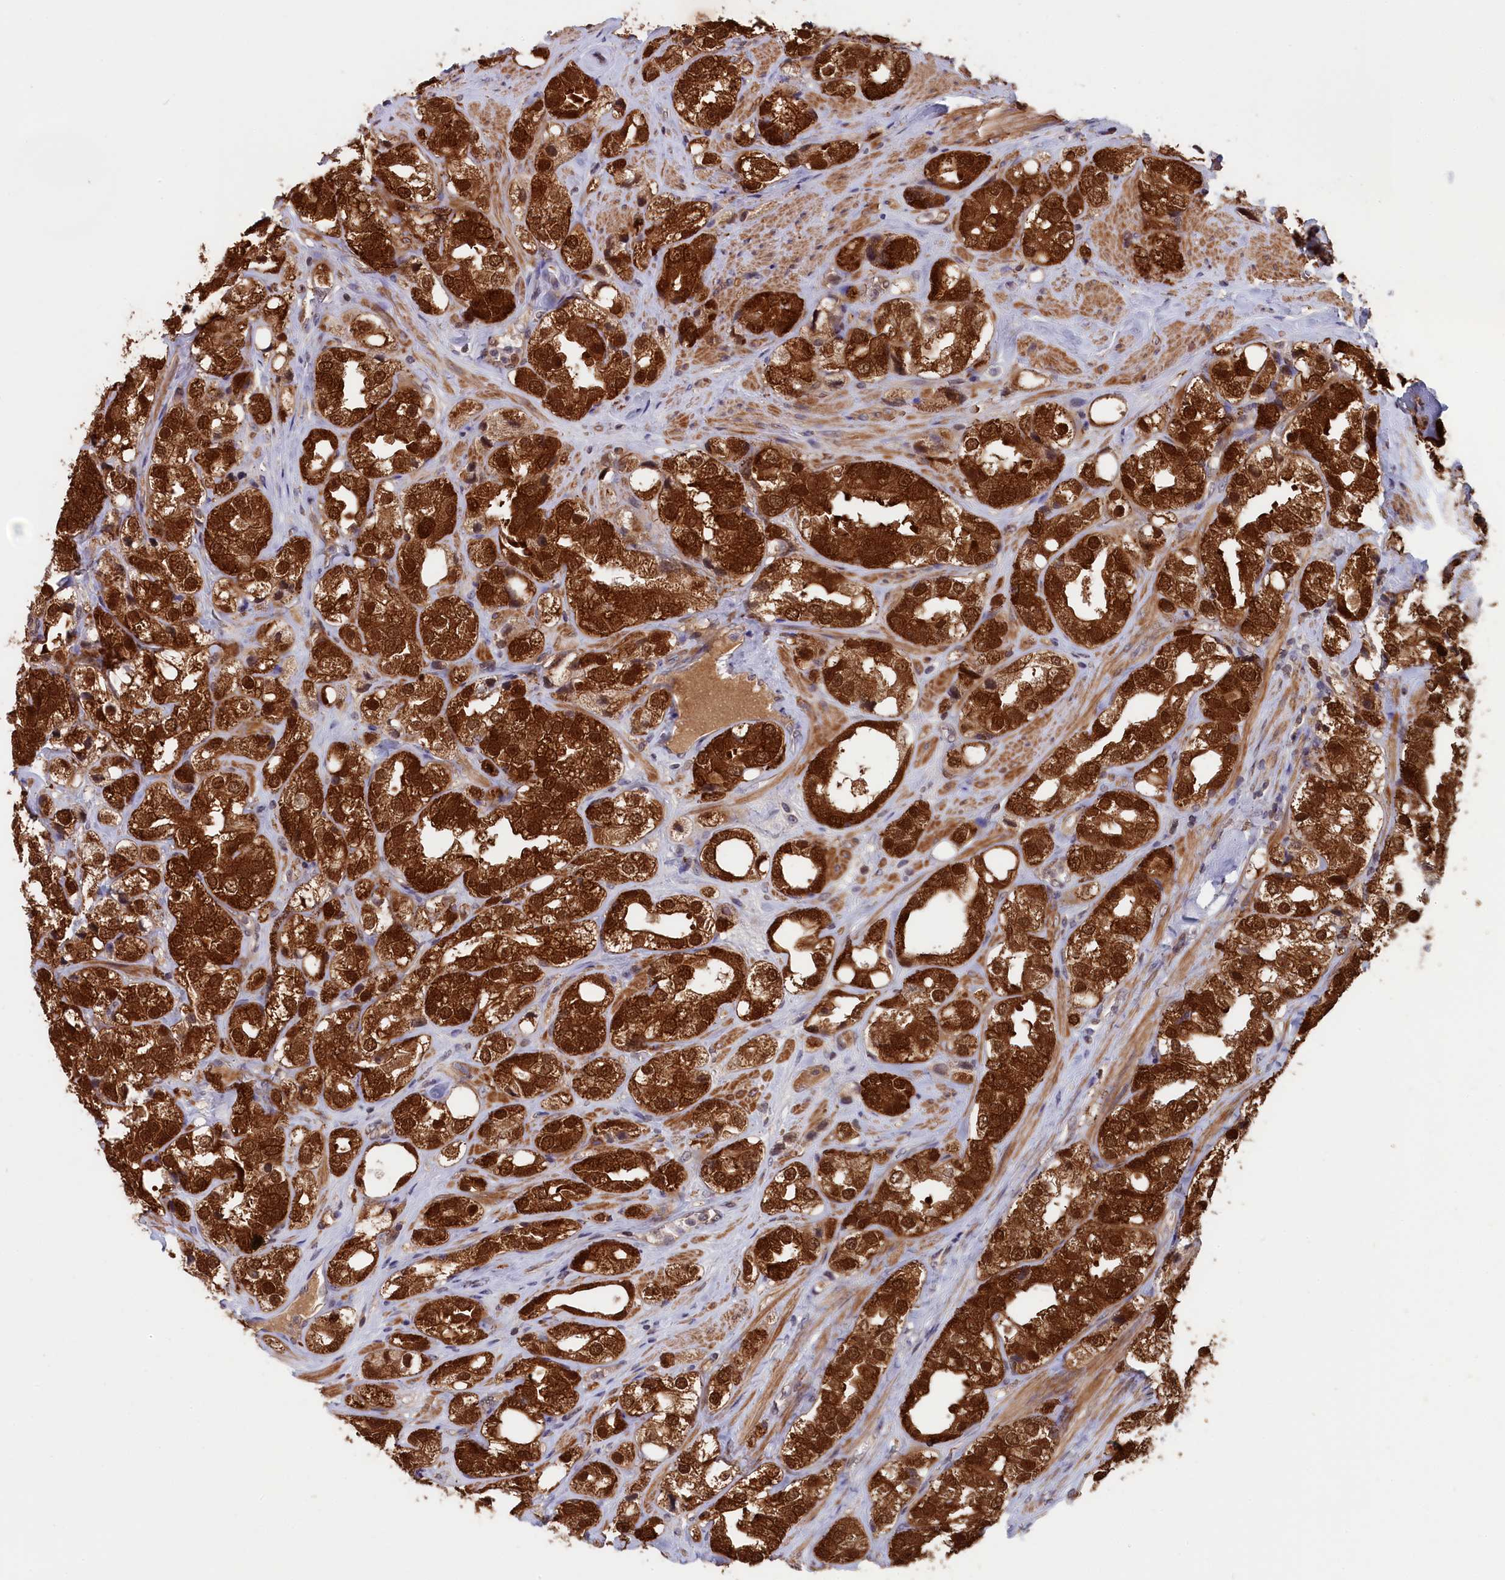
{"staining": {"intensity": "strong", "quantity": ">75%", "location": "cytoplasmic/membranous,nuclear"}, "tissue": "prostate cancer", "cell_type": "Tumor cells", "image_type": "cancer", "snomed": [{"axis": "morphology", "description": "Adenocarcinoma, NOS"}, {"axis": "topography", "description": "Prostate"}], "caption": "A high-resolution micrograph shows immunohistochemistry (IHC) staining of adenocarcinoma (prostate), which shows strong cytoplasmic/membranous and nuclear expression in about >75% of tumor cells.", "gene": "JPT2", "patient": {"sex": "male", "age": 79}}